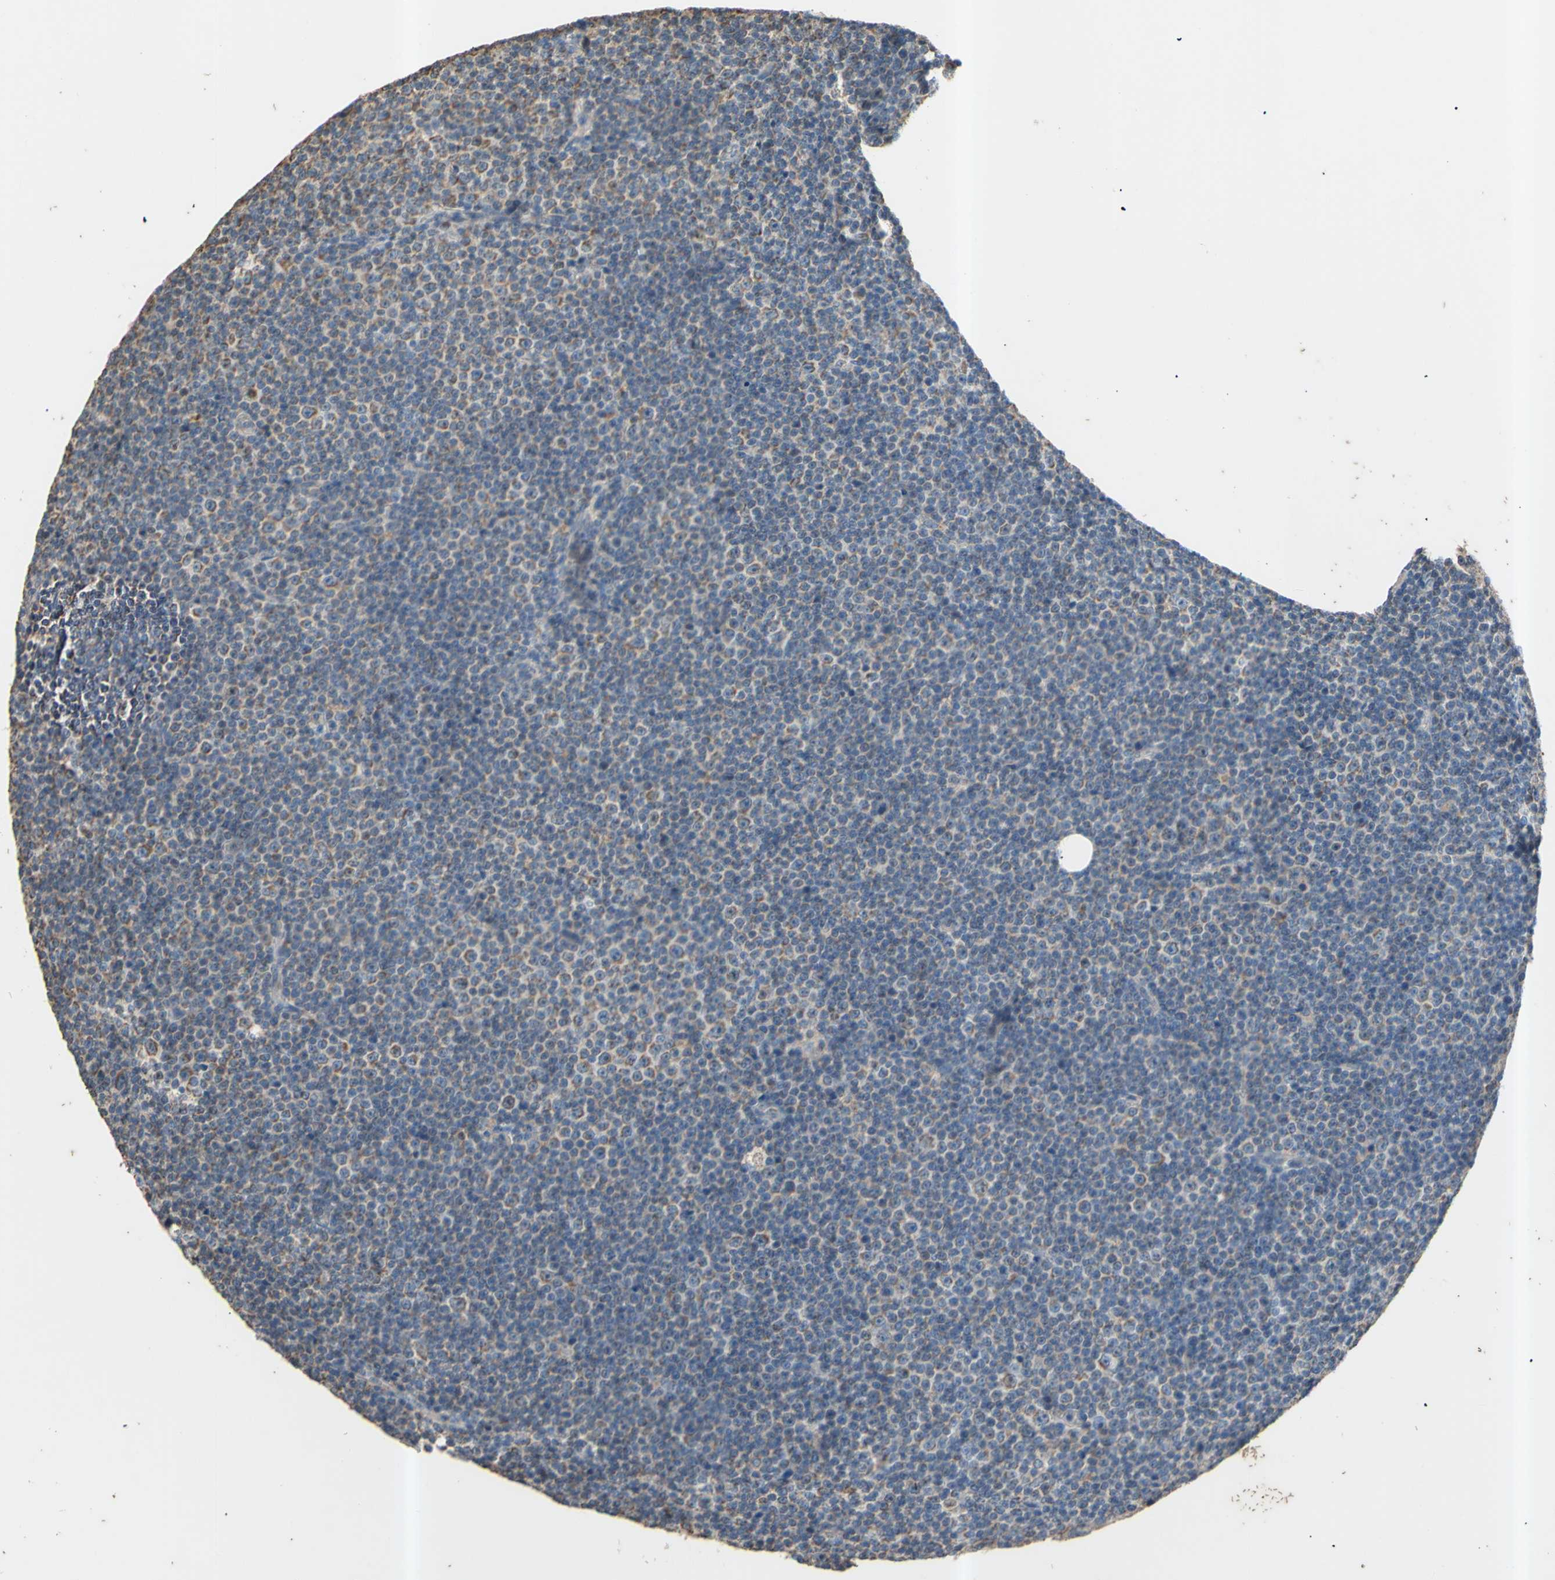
{"staining": {"intensity": "negative", "quantity": "none", "location": "none"}, "tissue": "lymphoma", "cell_type": "Tumor cells", "image_type": "cancer", "snomed": [{"axis": "morphology", "description": "Malignant lymphoma, non-Hodgkin's type, Low grade"}, {"axis": "topography", "description": "Lymph node"}], "caption": "Tumor cells show no significant expression in lymphoma. Brightfield microscopy of immunohistochemistry (IHC) stained with DAB (brown) and hematoxylin (blue), captured at high magnification.", "gene": "PTGIS", "patient": {"sex": "female", "age": 67}}